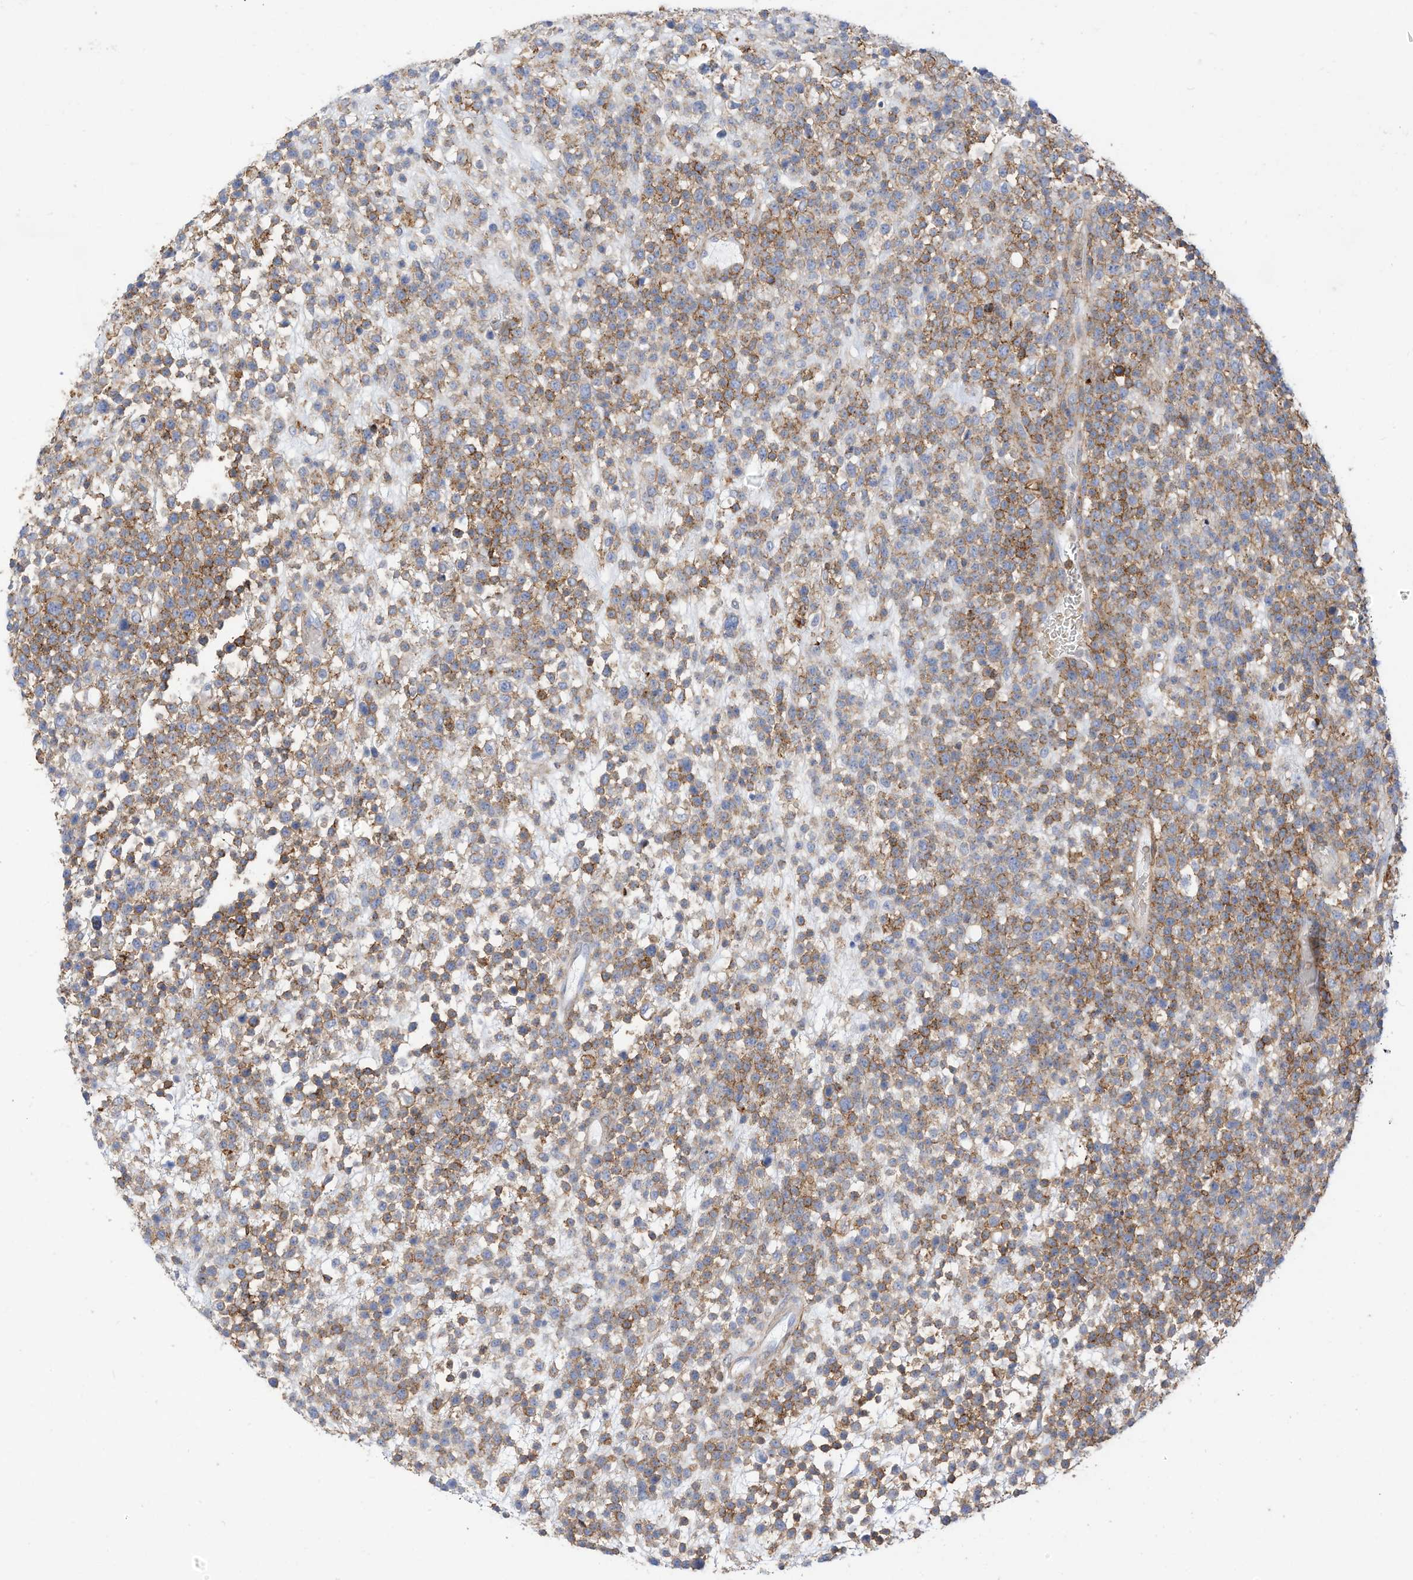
{"staining": {"intensity": "moderate", "quantity": "25%-75%", "location": "cytoplasmic/membranous"}, "tissue": "lymphoma", "cell_type": "Tumor cells", "image_type": "cancer", "snomed": [{"axis": "morphology", "description": "Malignant lymphoma, non-Hodgkin's type, High grade"}, {"axis": "topography", "description": "Colon"}], "caption": "Tumor cells display medium levels of moderate cytoplasmic/membranous expression in about 25%-75% of cells in malignant lymphoma, non-Hodgkin's type (high-grade).", "gene": "TXNDC9", "patient": {"sex": "female", "age": 53}}